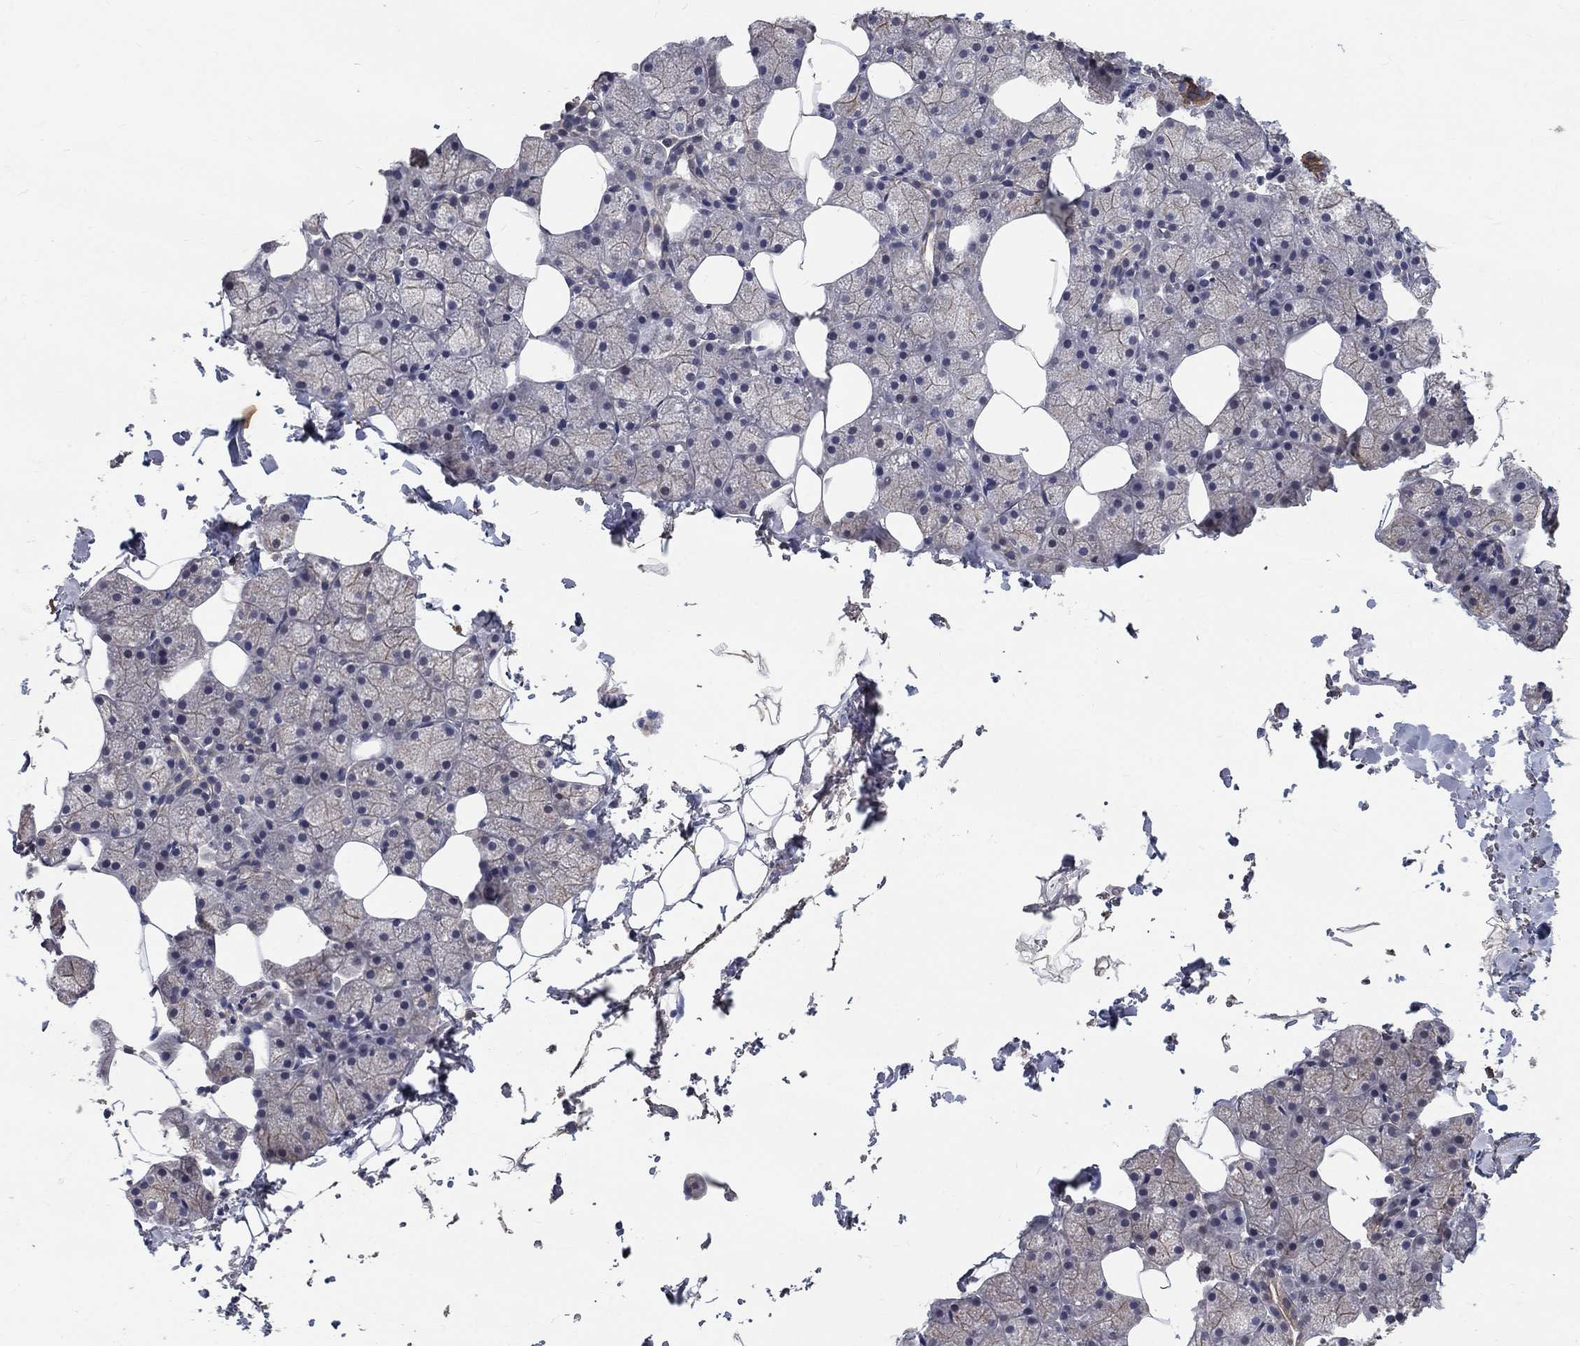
{"staining": {"intensity": "moderate", "quantity": "<25%", "location": "cytoplasmic/membranous"}, "tissue": "salivary gland", "cell_type": "Glandular cells", "image_type": "normal", "snomed": [{"axis": "morphology", "description": "Normal tissue, NOS"}, {"axis": "topography", "description": "Salivary gland"}], "caption": "Brown immunohistochemical staining in unremarkable salivary gland exhibits moderate cytoplasmic/membranous positivity in about <25% of glandular cells.", "gene": "CHST5", "patient": {"sex": "male", "age": 38}}